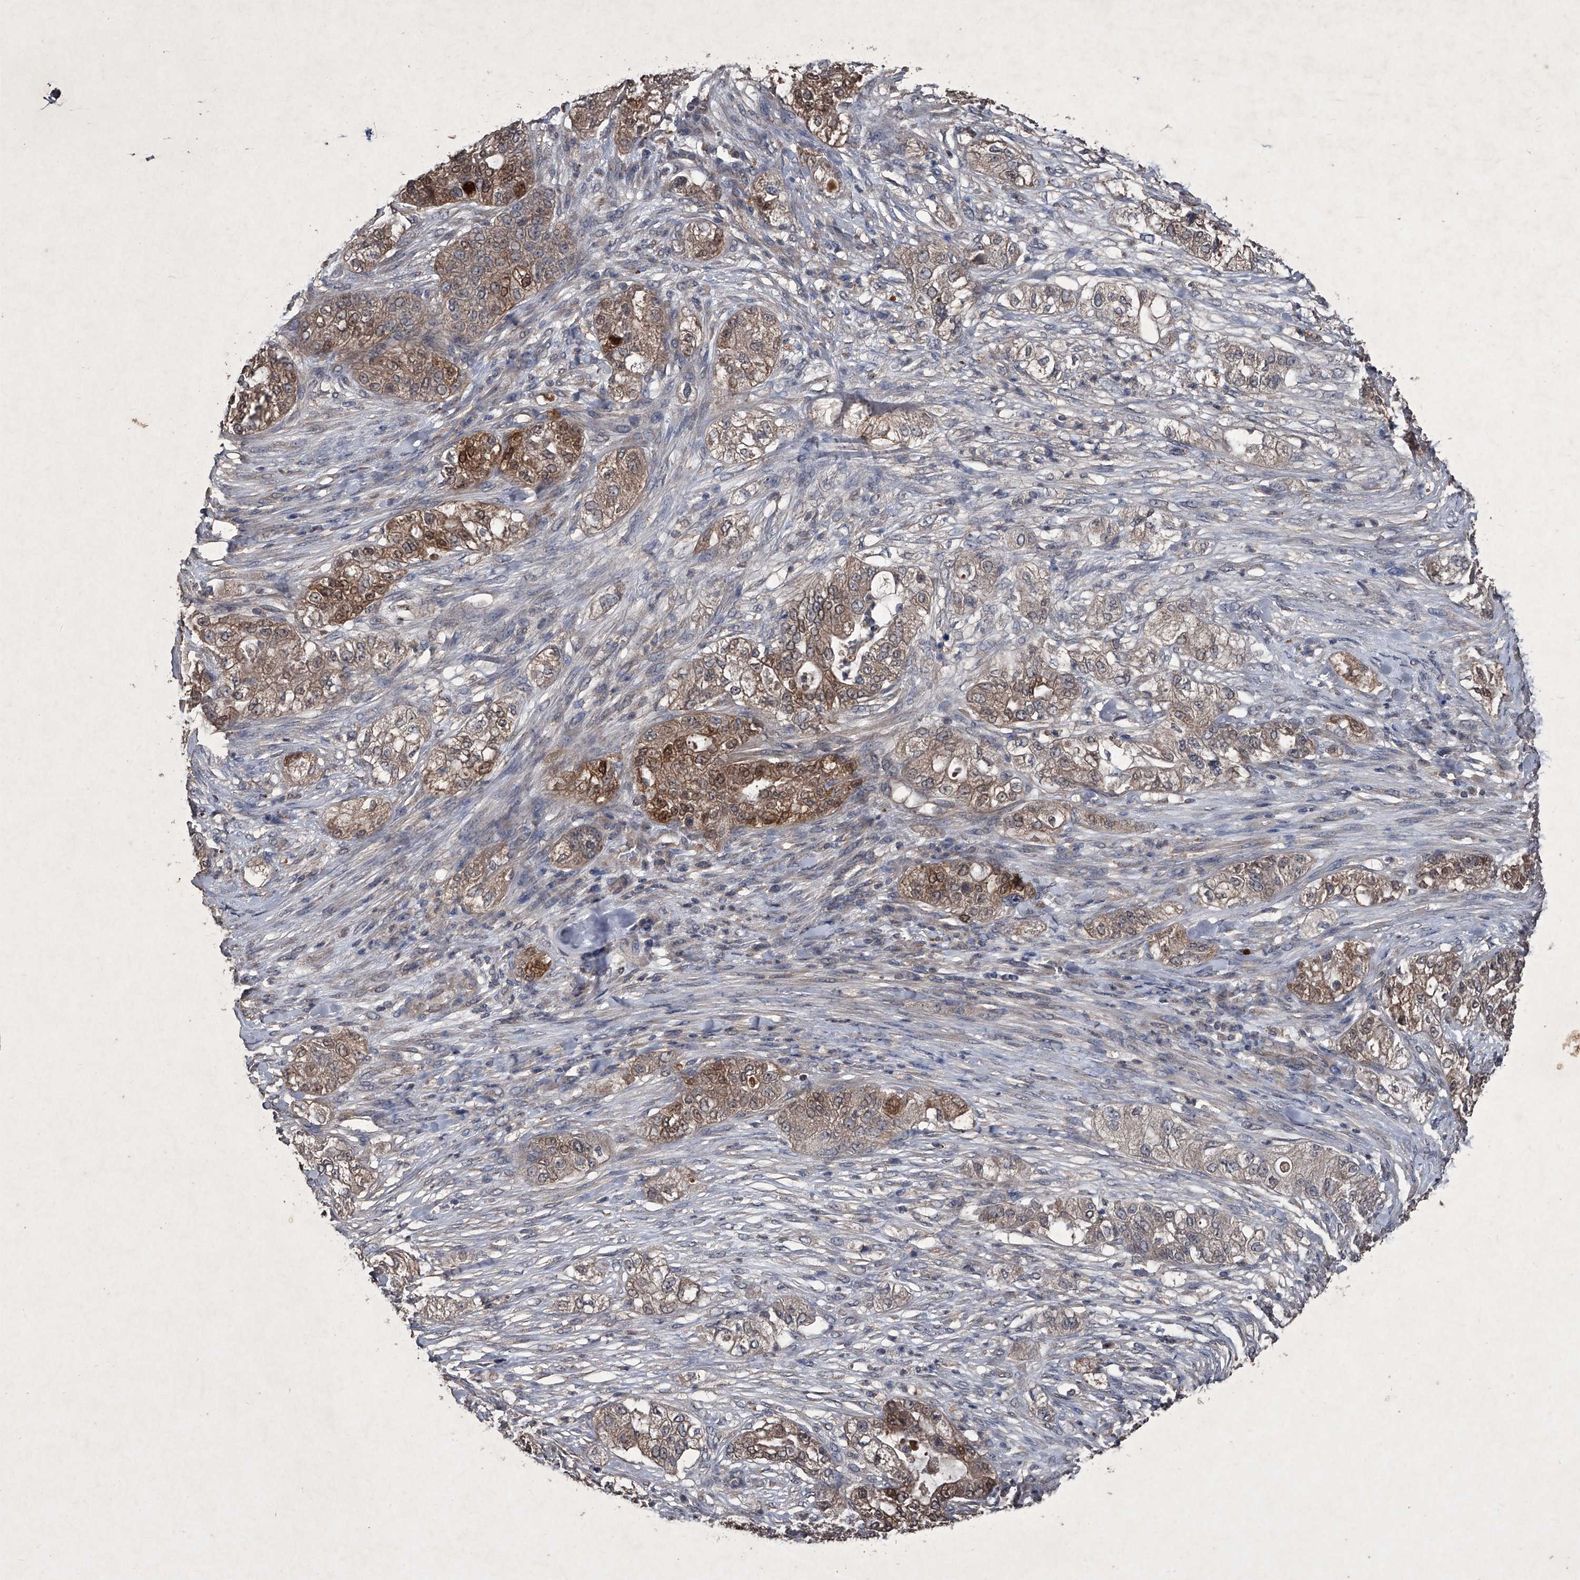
{"staining": {"intensity": "moderate", "quantity": ">75%", "location": "cytoplasmic/membranous"}, "tissue": "pancreatic cancer", "cell_type": "Tumor cells", "image_type": "cancer", "snomed": [{"axis": "morphology", "description": "Adenocarcinoma, NOS"}, {"axis": "topography", "description": "Pancreas"}], "caption": "Pancreatic adenocarcinoma tissue displays moderate cytoplasmic/membranous expression in about >75% of tumor cells", "gene": "MAPKAP1", "patient": {"sex": "female", "age": 78}}